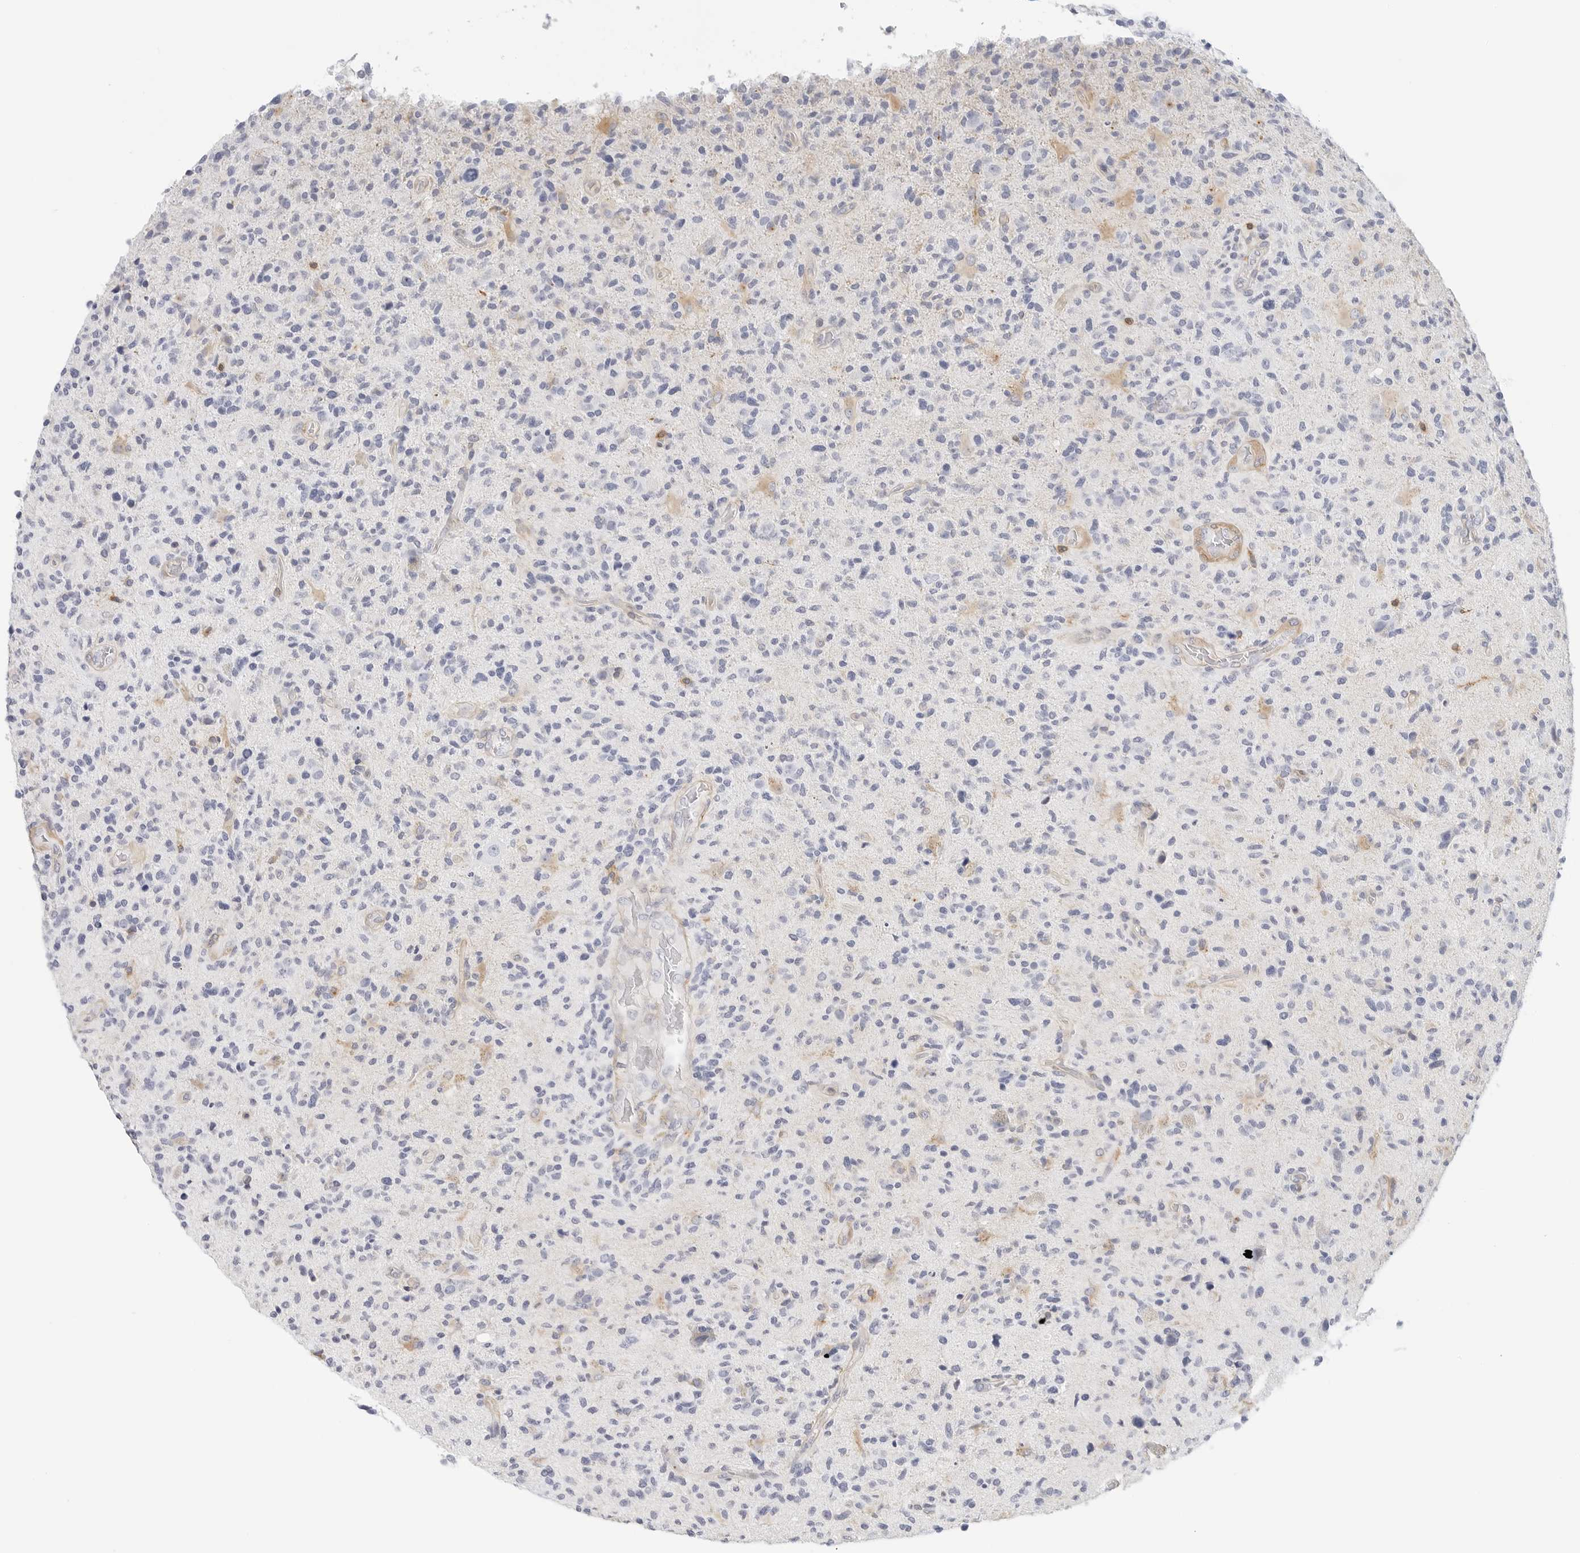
{"staining": {"intensity": "negative", "quantity": "none", "location": "none"}, "tissue": "glioma", "cell_type": "Tumor cells", "image_type": "cancer", "snomed": [{"axis": "morphology", "description": "Glioma, malignant, High grade"}, {"axis": "topography", "description": "Brain"}], "caption": "This photomicrograph is of malignant glioma (high-grade) stained with immunohistochemistry (IHC) to label a protein in brown with the nuclei are counter-stained blue. There is no positivity in tumor cells. (DAB IHC visualized using brightfield microscopy, high magnification).", "gene": "SLC9A3R1", "patient": {"sex": "male", "age": 72}}